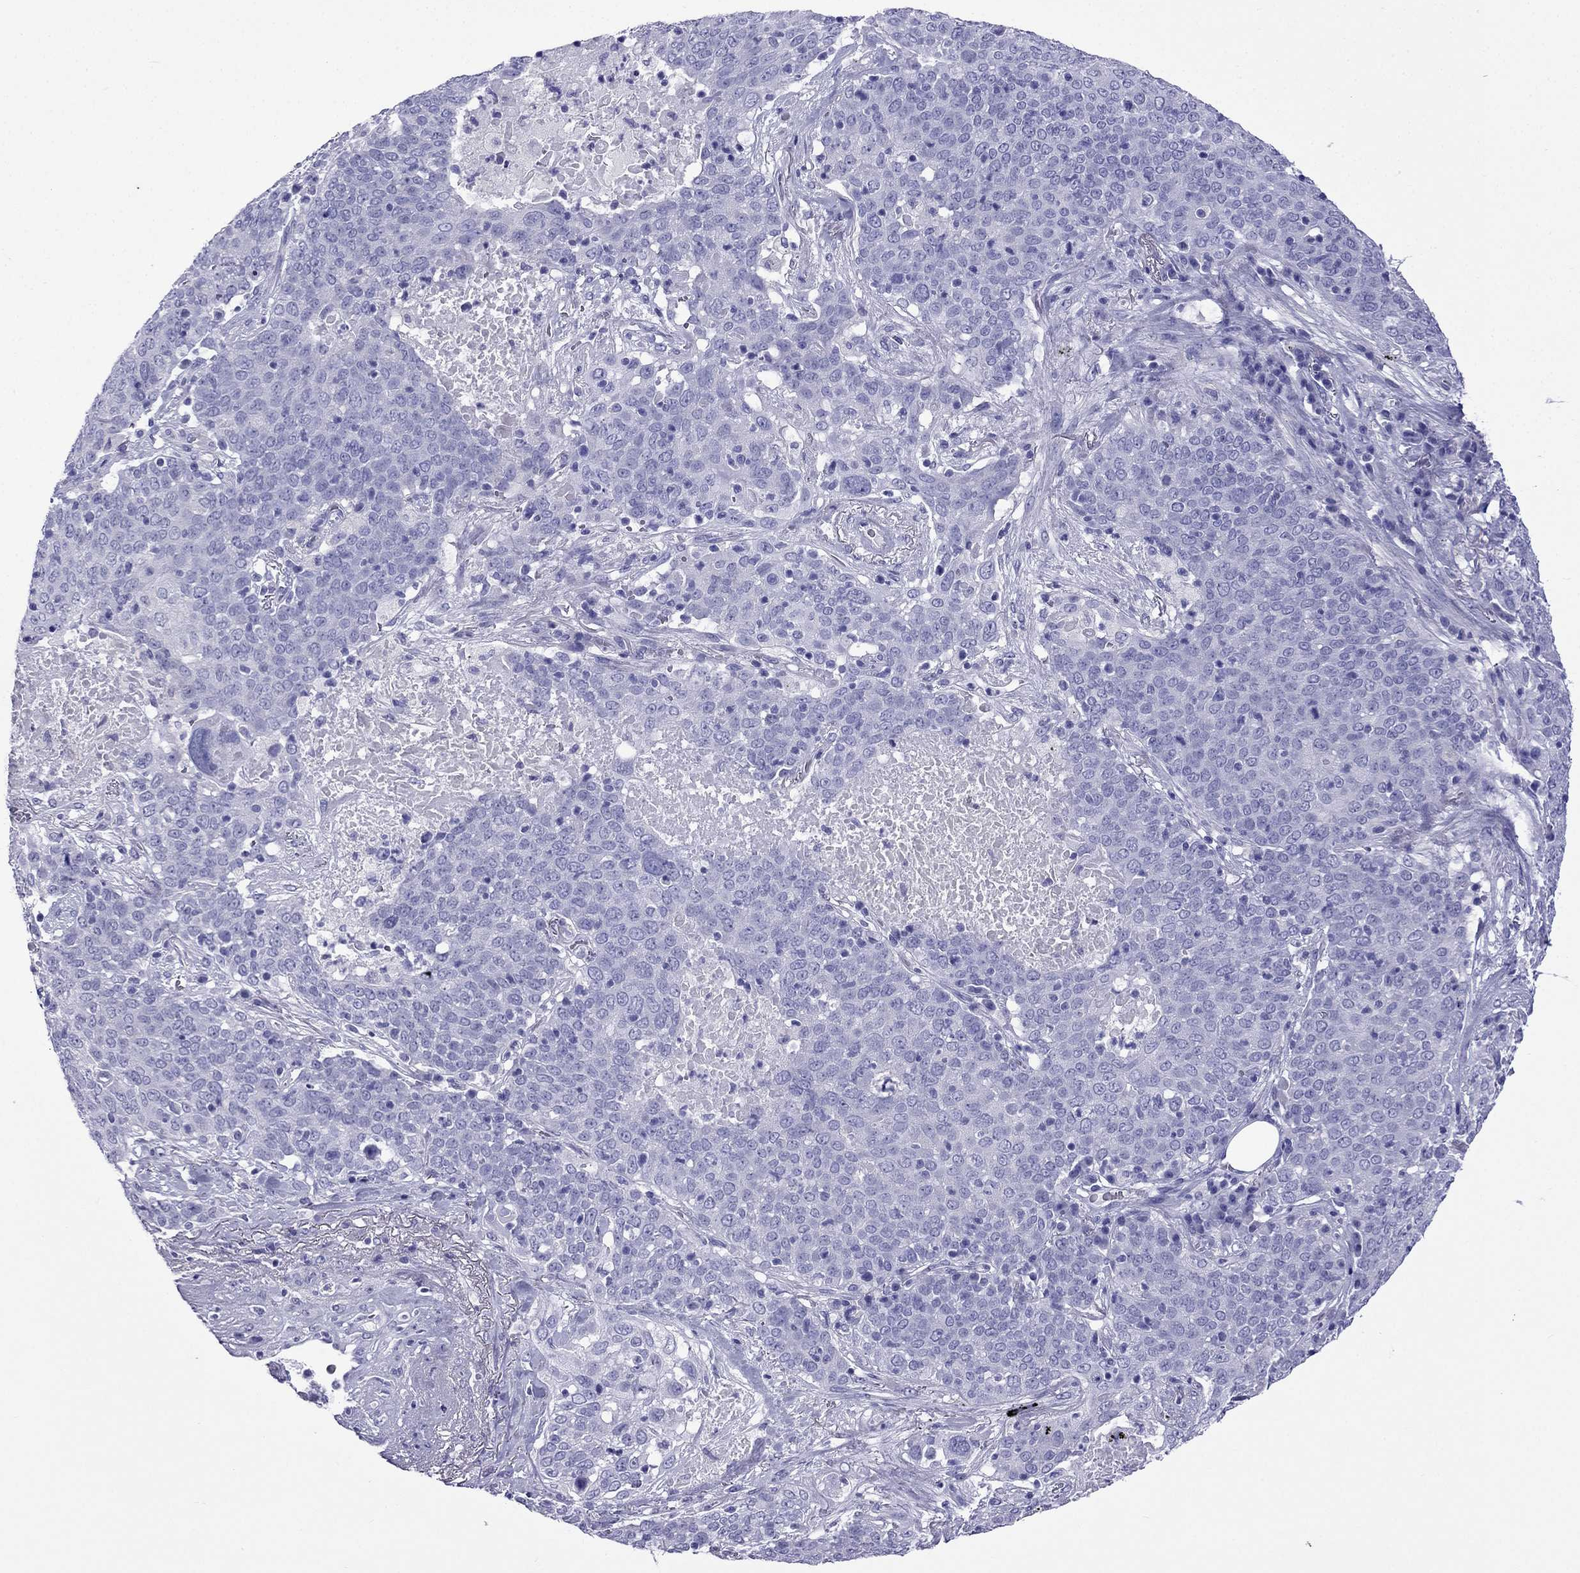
{"staining": {"intensity": "negative", "quantity": "none", "location": "none"}, "tissue": "lung cancer", "cell_type": "Tumor cells", "image_type": "cancer", "snomed": [{"axis": "morphology", "description": "Squamous cell carcinoma, NOS"}, {"axis": "topography", "description": "Lung"}], "caption": "Tumor cells are negative for brown protein staining in squamous cell carcinoma (lung).", "gene": "ARR3", "patient": {"sex": "male", "age": 82}}